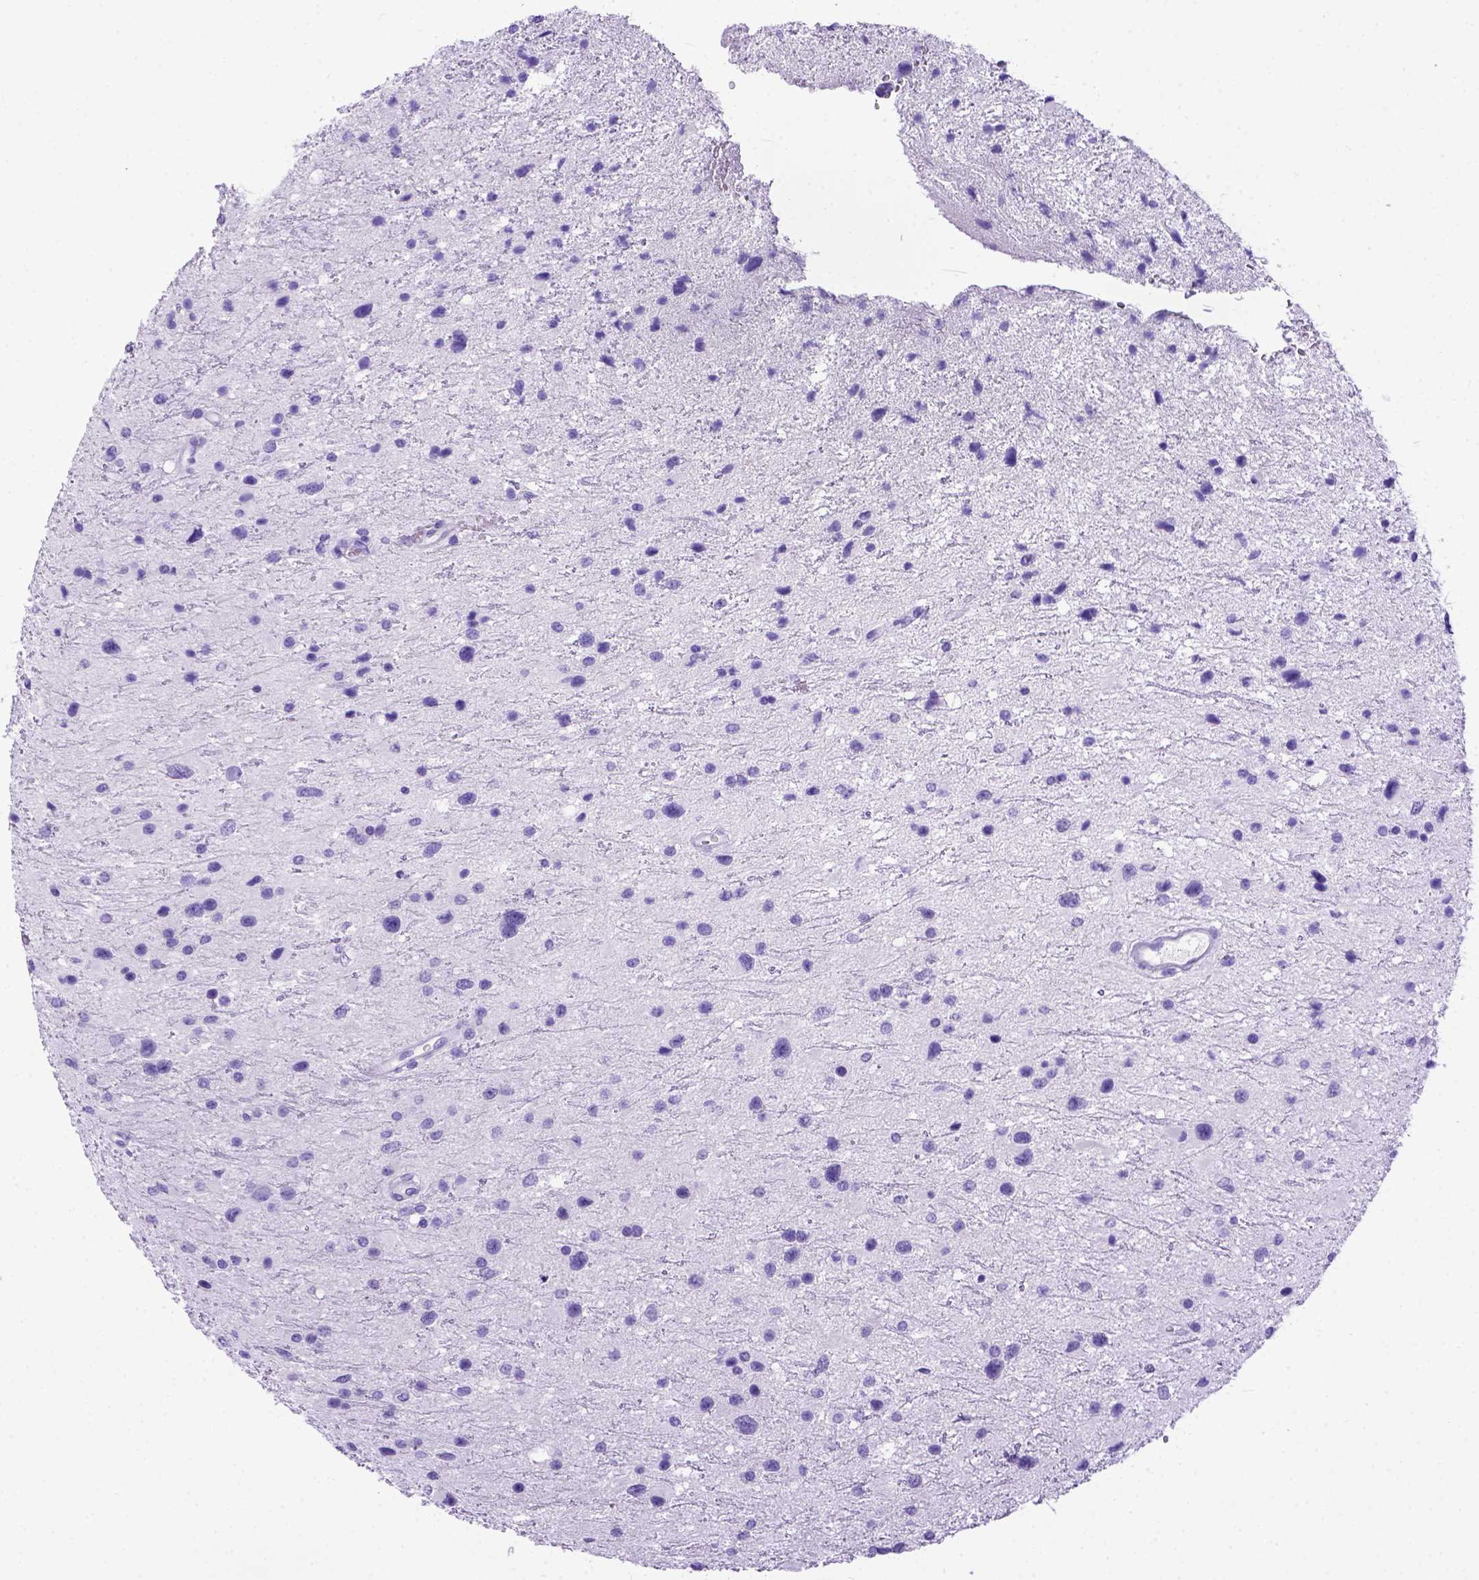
{"staining": {"intensity": "negative", "quantity": "none", "location": "none"}, "tissue": "glioma", "cell_type": "Tumor cells", "image_type": "cancer", "snomed": [{"axis": "morphology", "description": "Glioma, malignant, Low grade"}, {"axis": "topography", "description": "Brain"}], "caption": "Tumor cells are negative for protein expression in human malignant low-grade glioma.", "gene": "MEOX2", "patient": {"sex": "female", "age": 32}}